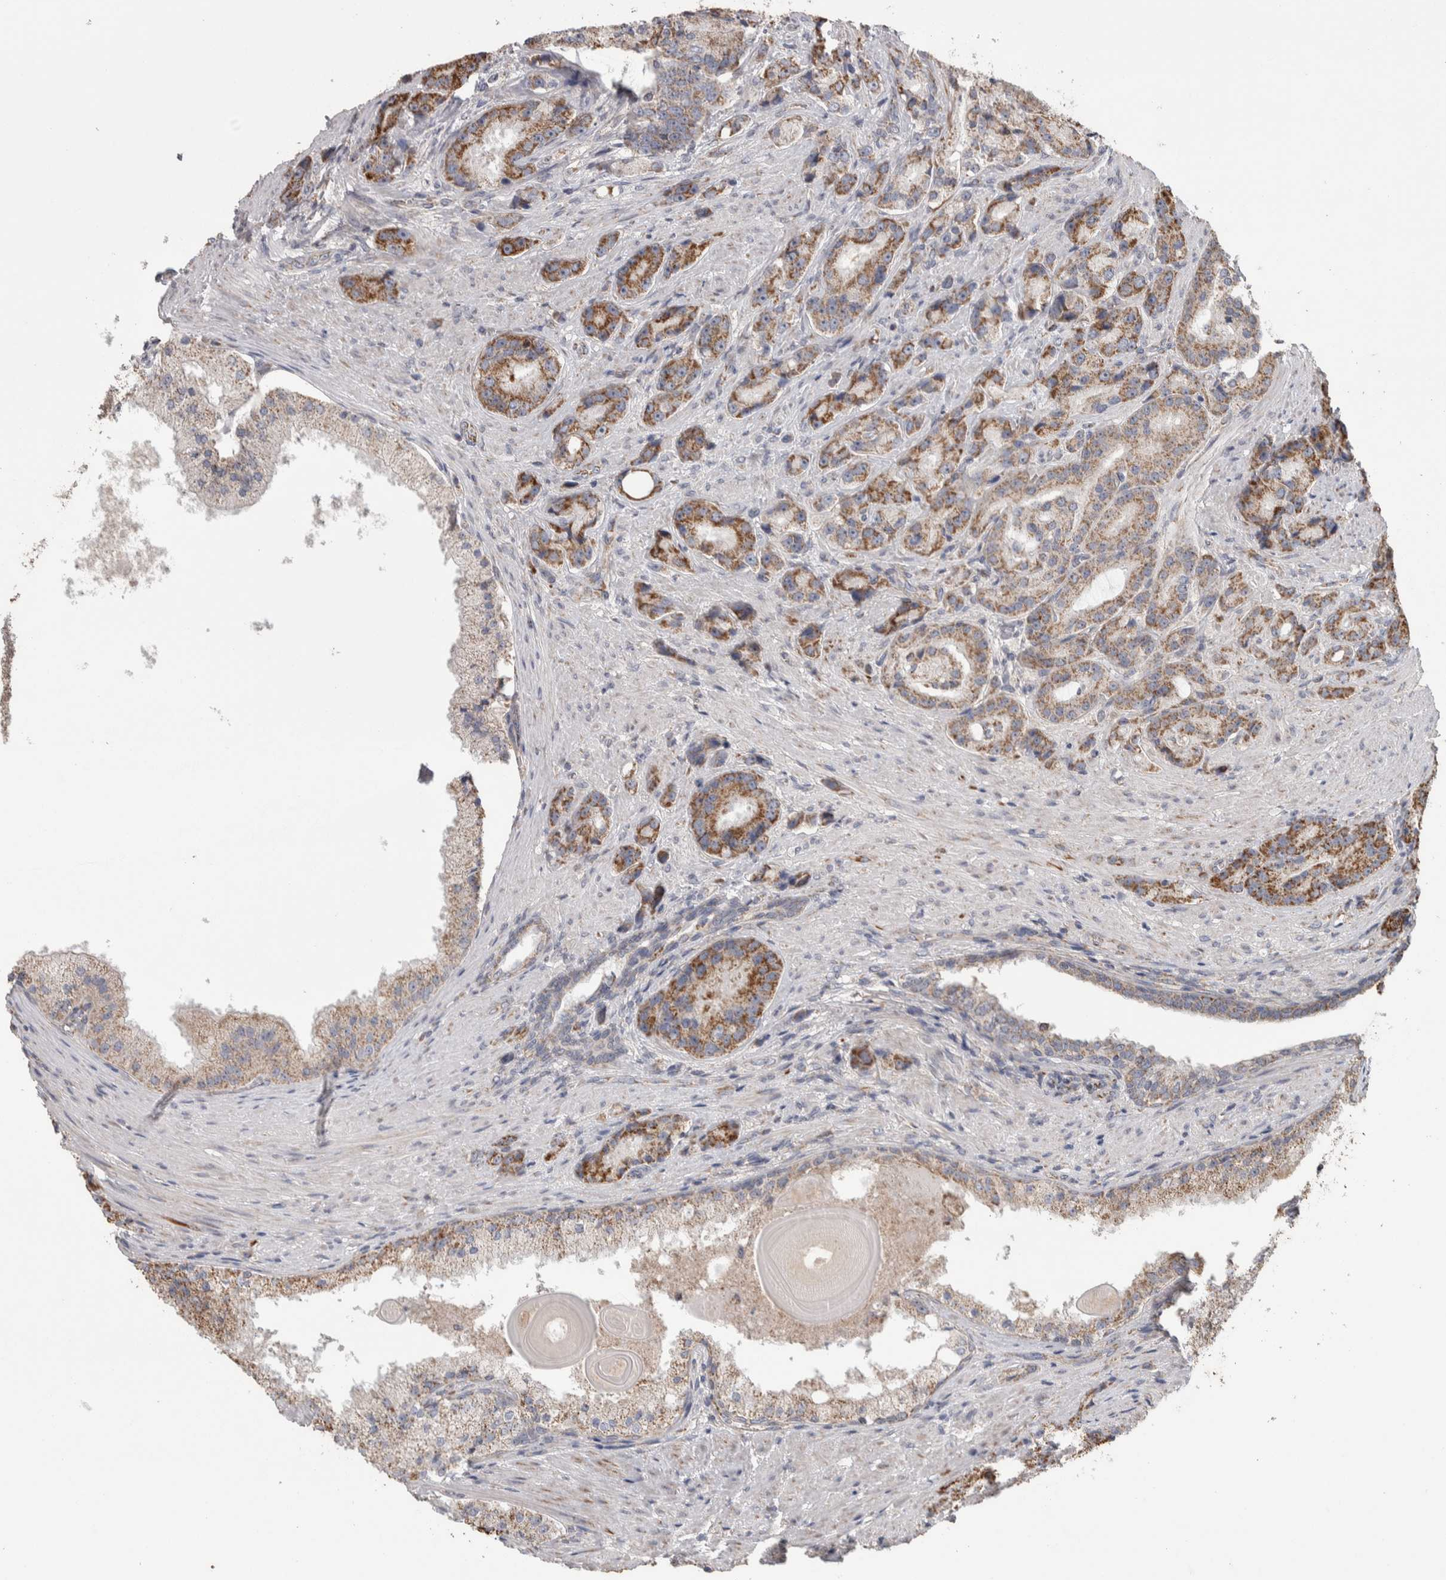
{"staining": {"intensity": "moderate", "quantity": ">75%", "location": "cytoplasmic/membranous"}, "tissue": "prostate cancer", "cell_type": "Tumor cells", "image_type": "cancer", "snomed": [{"axis": "morphology", "description": "Adenocarcinoma, High grade"}, {"axis": "topography", "description": "Prostate"}], "caption": "A histopathology image showing moderate cytoplasmic/membranous staining in approximately >75% of tumor cells in prostate cancer, as visualized by brown immunohistochemical staining.", "gene": "SCO1", "patient": {"sex": "male", "age": 60}}